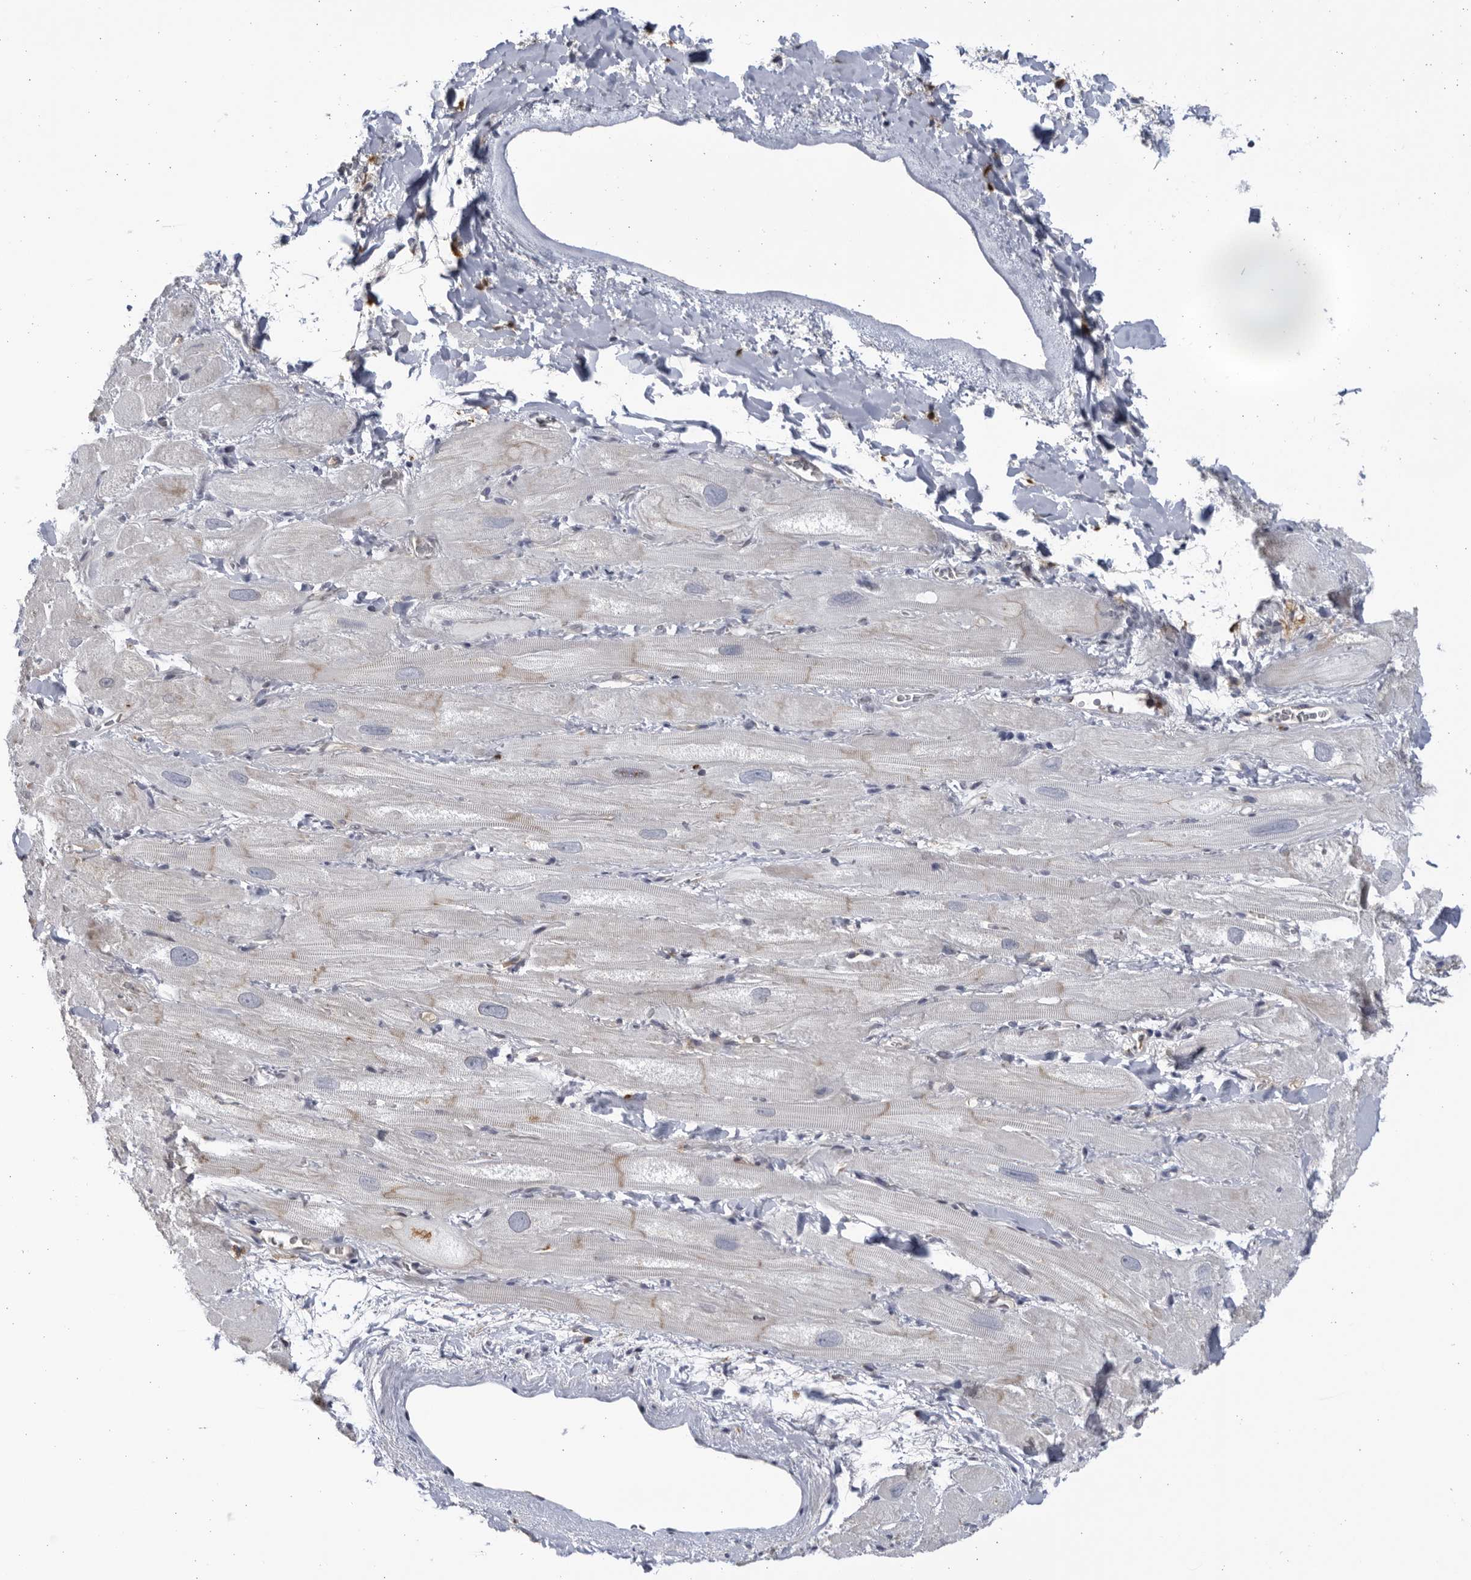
{"staining": {"intensity": "negative", "quantity": "none", "location": "none"}, "tissue": "heart muscle", "cell_type": "Cardiomyocytes", "image_type": "normal", "snomed": [{"axis": "morphology", "description": "Normal tissue, NOS"}, {"axis": "topography", "description": "Heart"}], "caption": "Protein analysis of unremarkable heart muscle demonstrates no significant positivity in cardiomyocytes.", "gene": "BMP2K", "patient": {"sex": "male", "age": 49}}